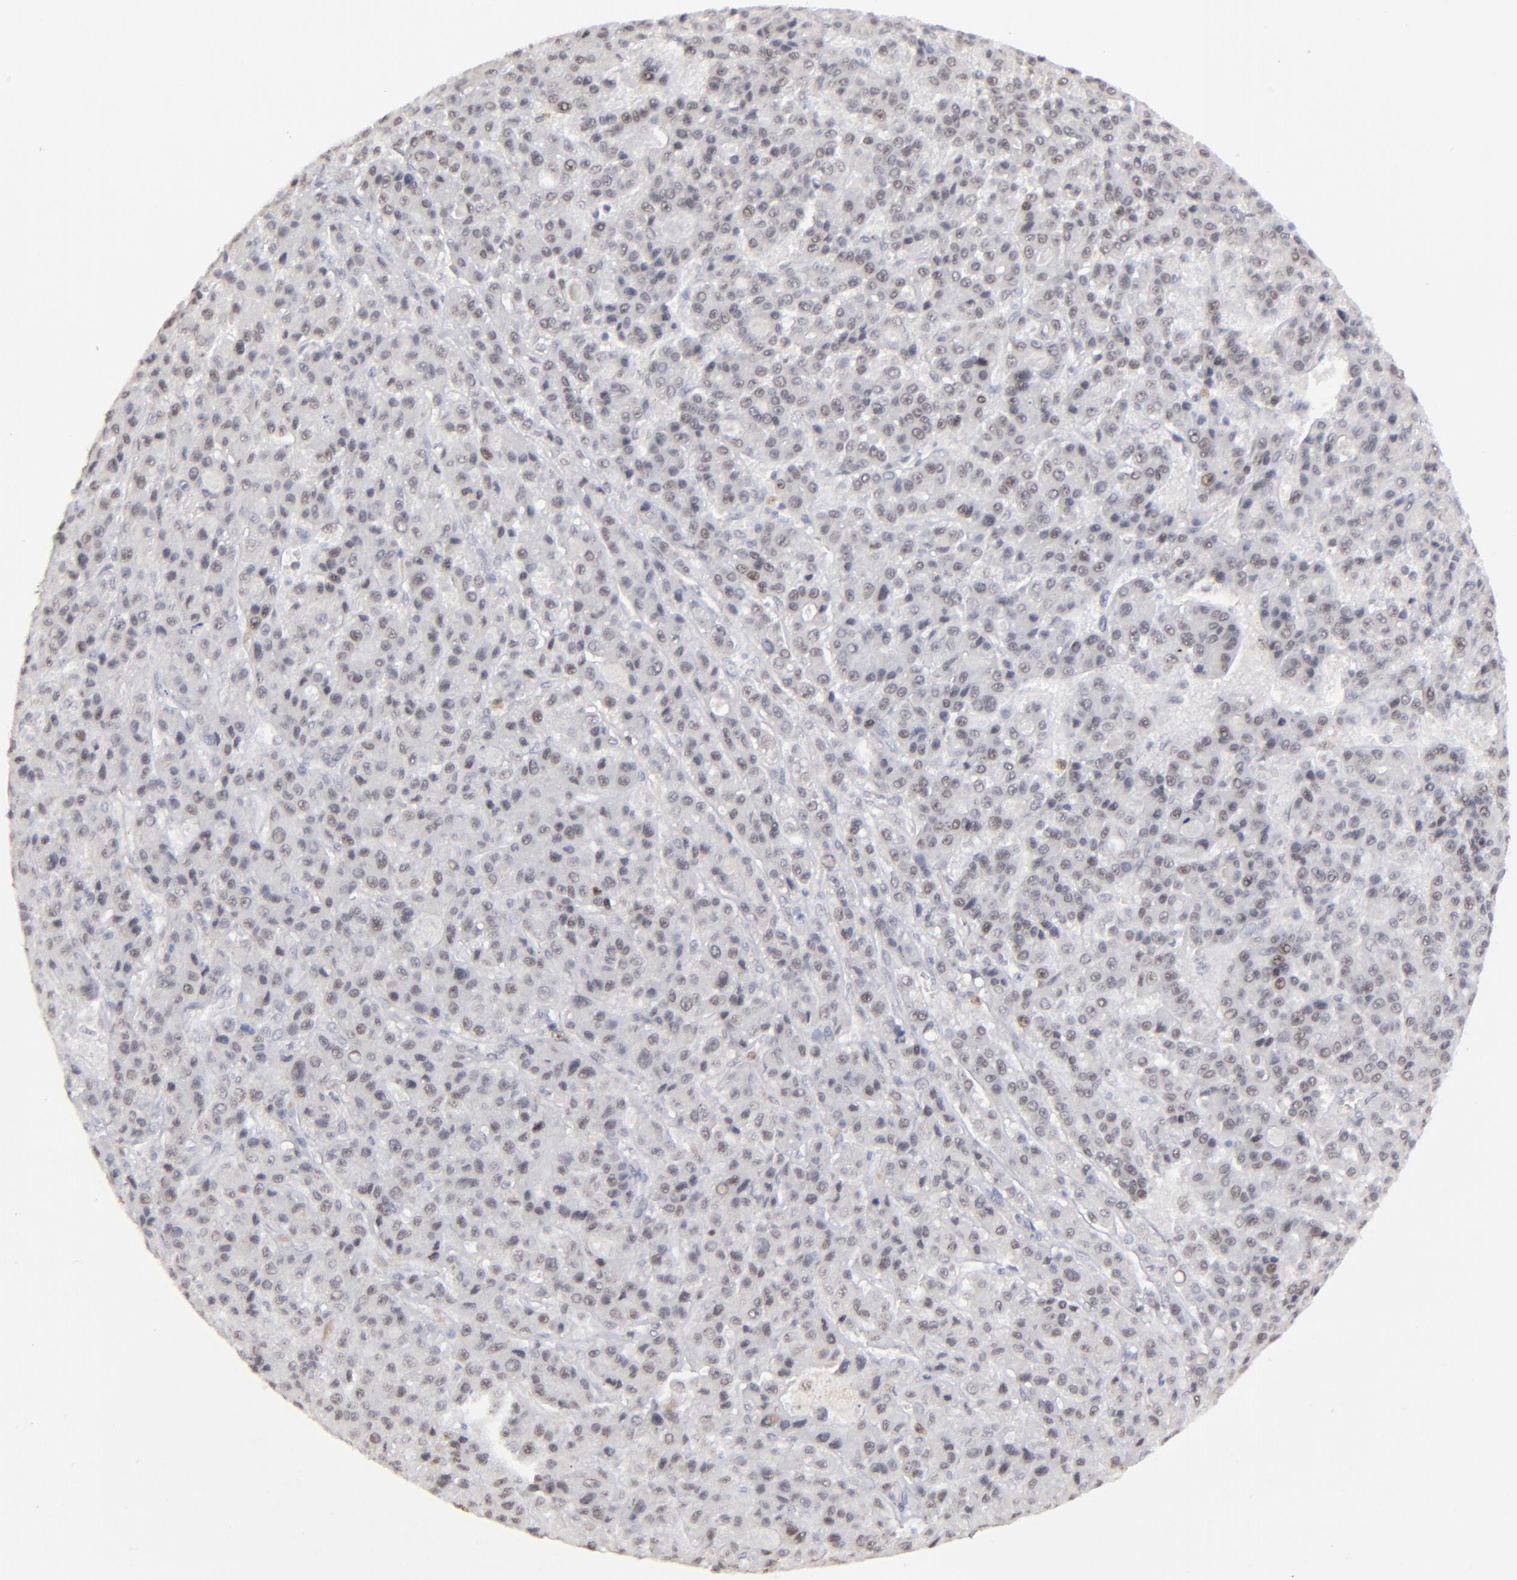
{"staining": {"intensity": "negative", "quantity": "none", "location": "none"}, "tissue": "liver cancer", "cell_type": "Tumor cells", "image_type": "cancer", "snomed": [{"axis": "morphology", "description": "Carcinoma, Hepatocellular, NOS"}, {"axis": "topography", "description": "Liver"}], "caption": "This is an immunohistochemistry (IHC) image of human liver cancer. There is no positivity in tumor cells.", "gene": "RREB1", "patient": {"sex": "male", "age": 70}}